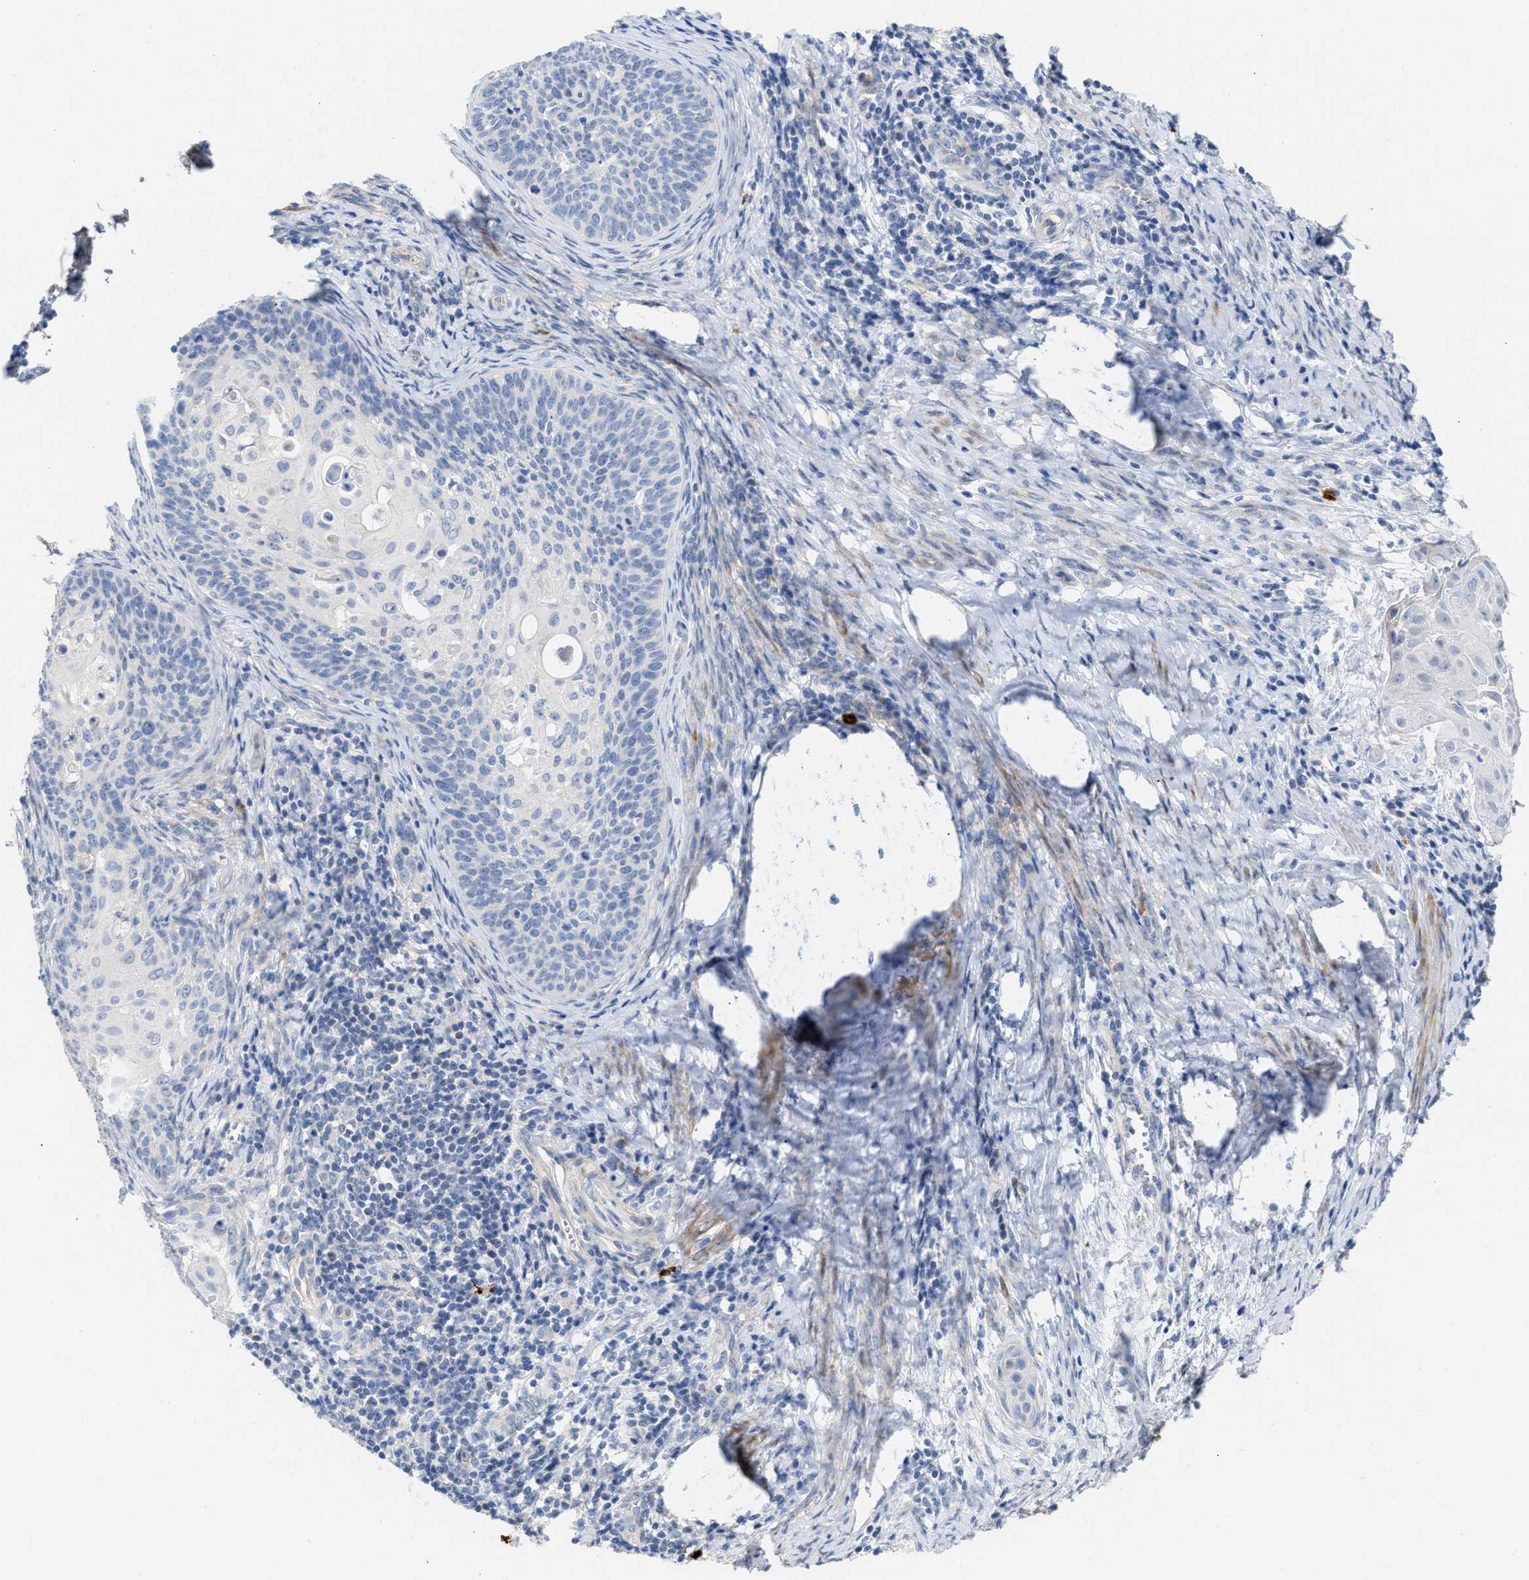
{"staining": {"intensity": "negative", "quantity": "none", "location": "none"}, "tissue": "cervical cancer", "cell_type": "Tumor cells", "image_type": "cancer", "snomed": [{"axis": "morphology", "description": "Squamous cell carcinoma, NOS"}, {"axis": "topography", "description": "Cervix"}], "caption": "Cervical cancer stained for a protein using immunohistochemistry (IHC) reveals no staining tumor cells.", "gene": "FHL1", "patient": {"sex": "female", "age": 33}}